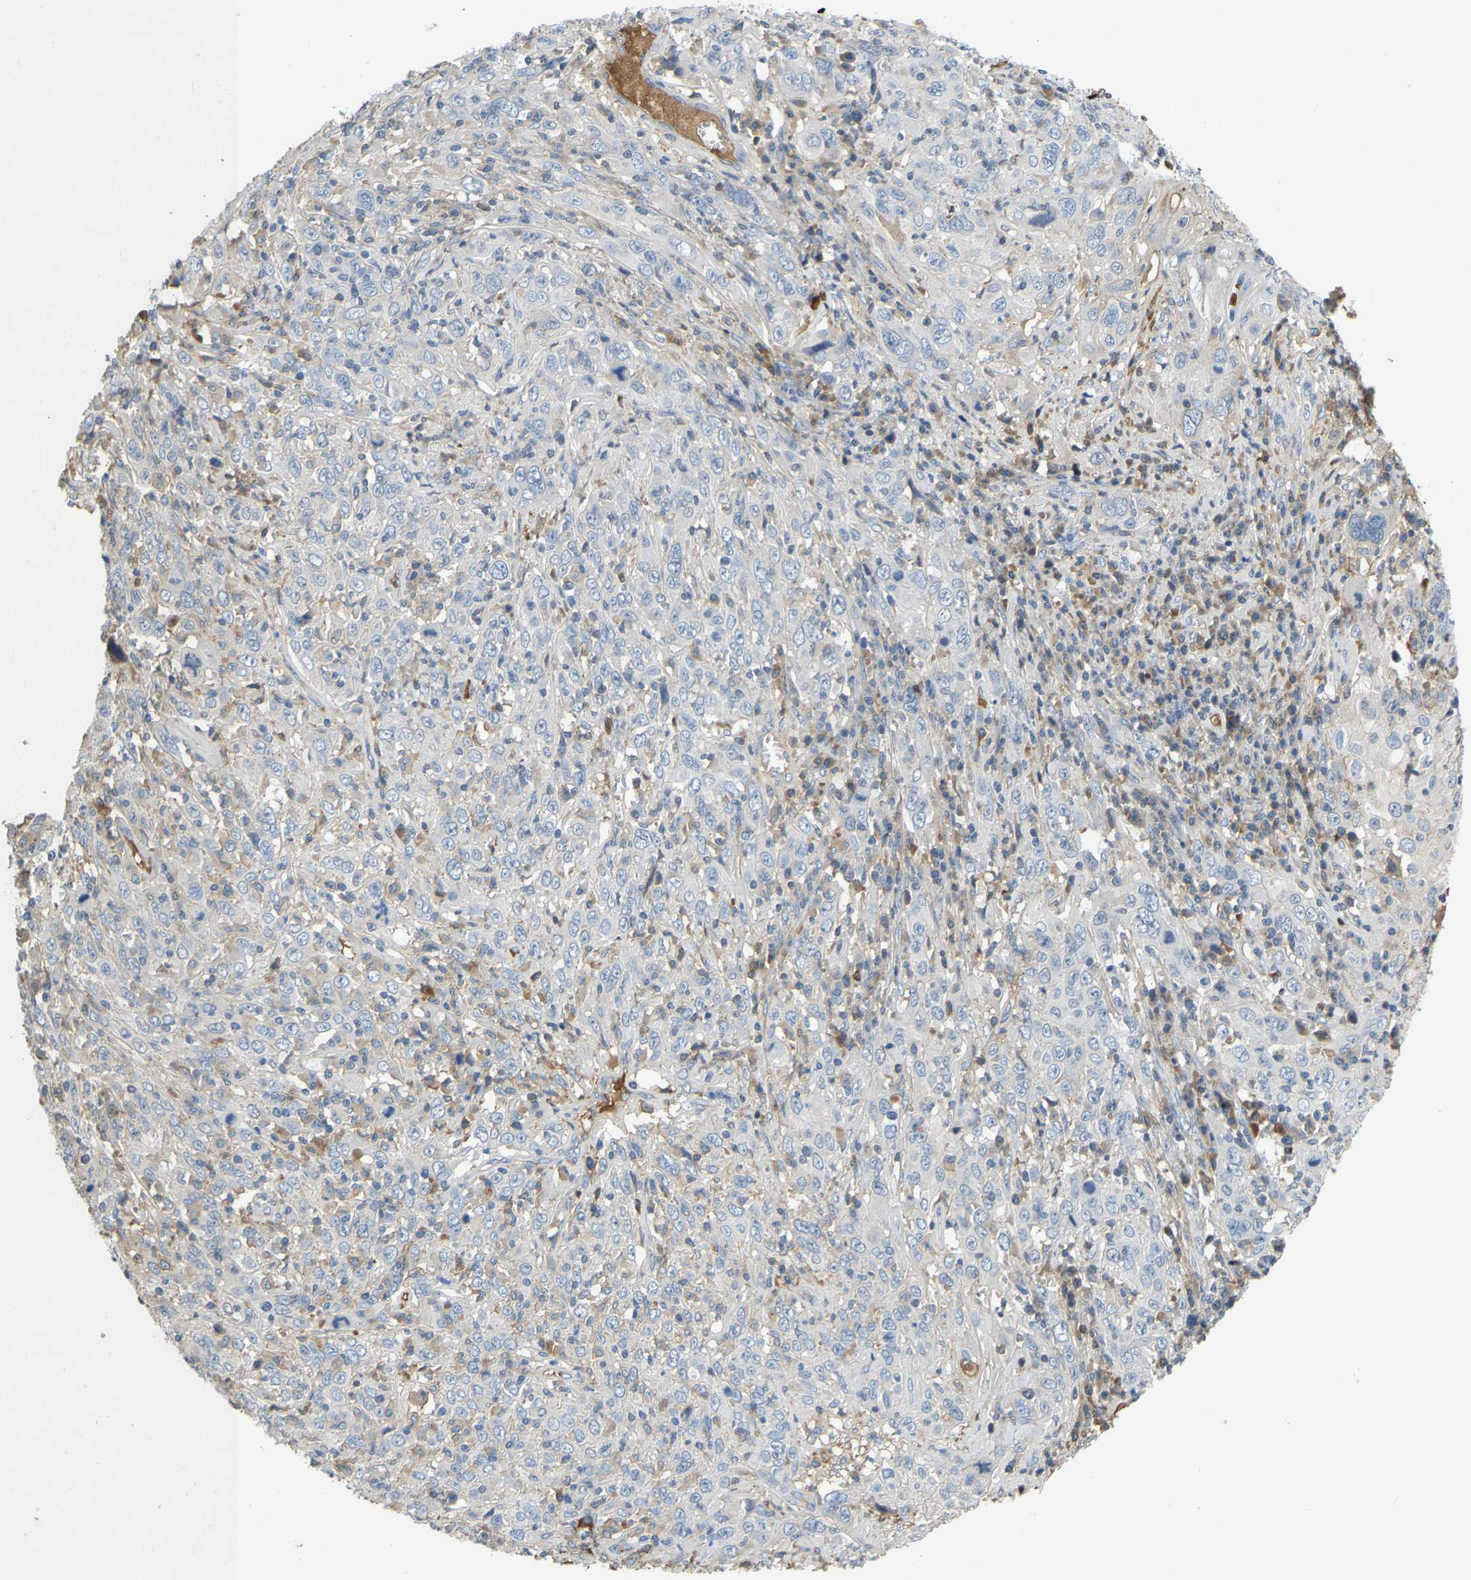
{"staining": {"intensity": "negative", "quantity": "none", "location": "none"}, "tissue": "cervical cancer", "cell_type": "Tumor cells", "image_type": "cancer", "snomed": [{"axis": "morphology", "description": "Squamous cell carcinoma, NOS"}, {"axis": "topography", "description": "Cervix"}], "caption": "High power microscopy photomicrograph of an immunohistochemistry (IHC) histopathology image of cervical cancer (squamous cell carcinoma), revealing no significant staining in tumor cells.", "gene": "STC1", "patient": {"sex": "female", "age": 46}}